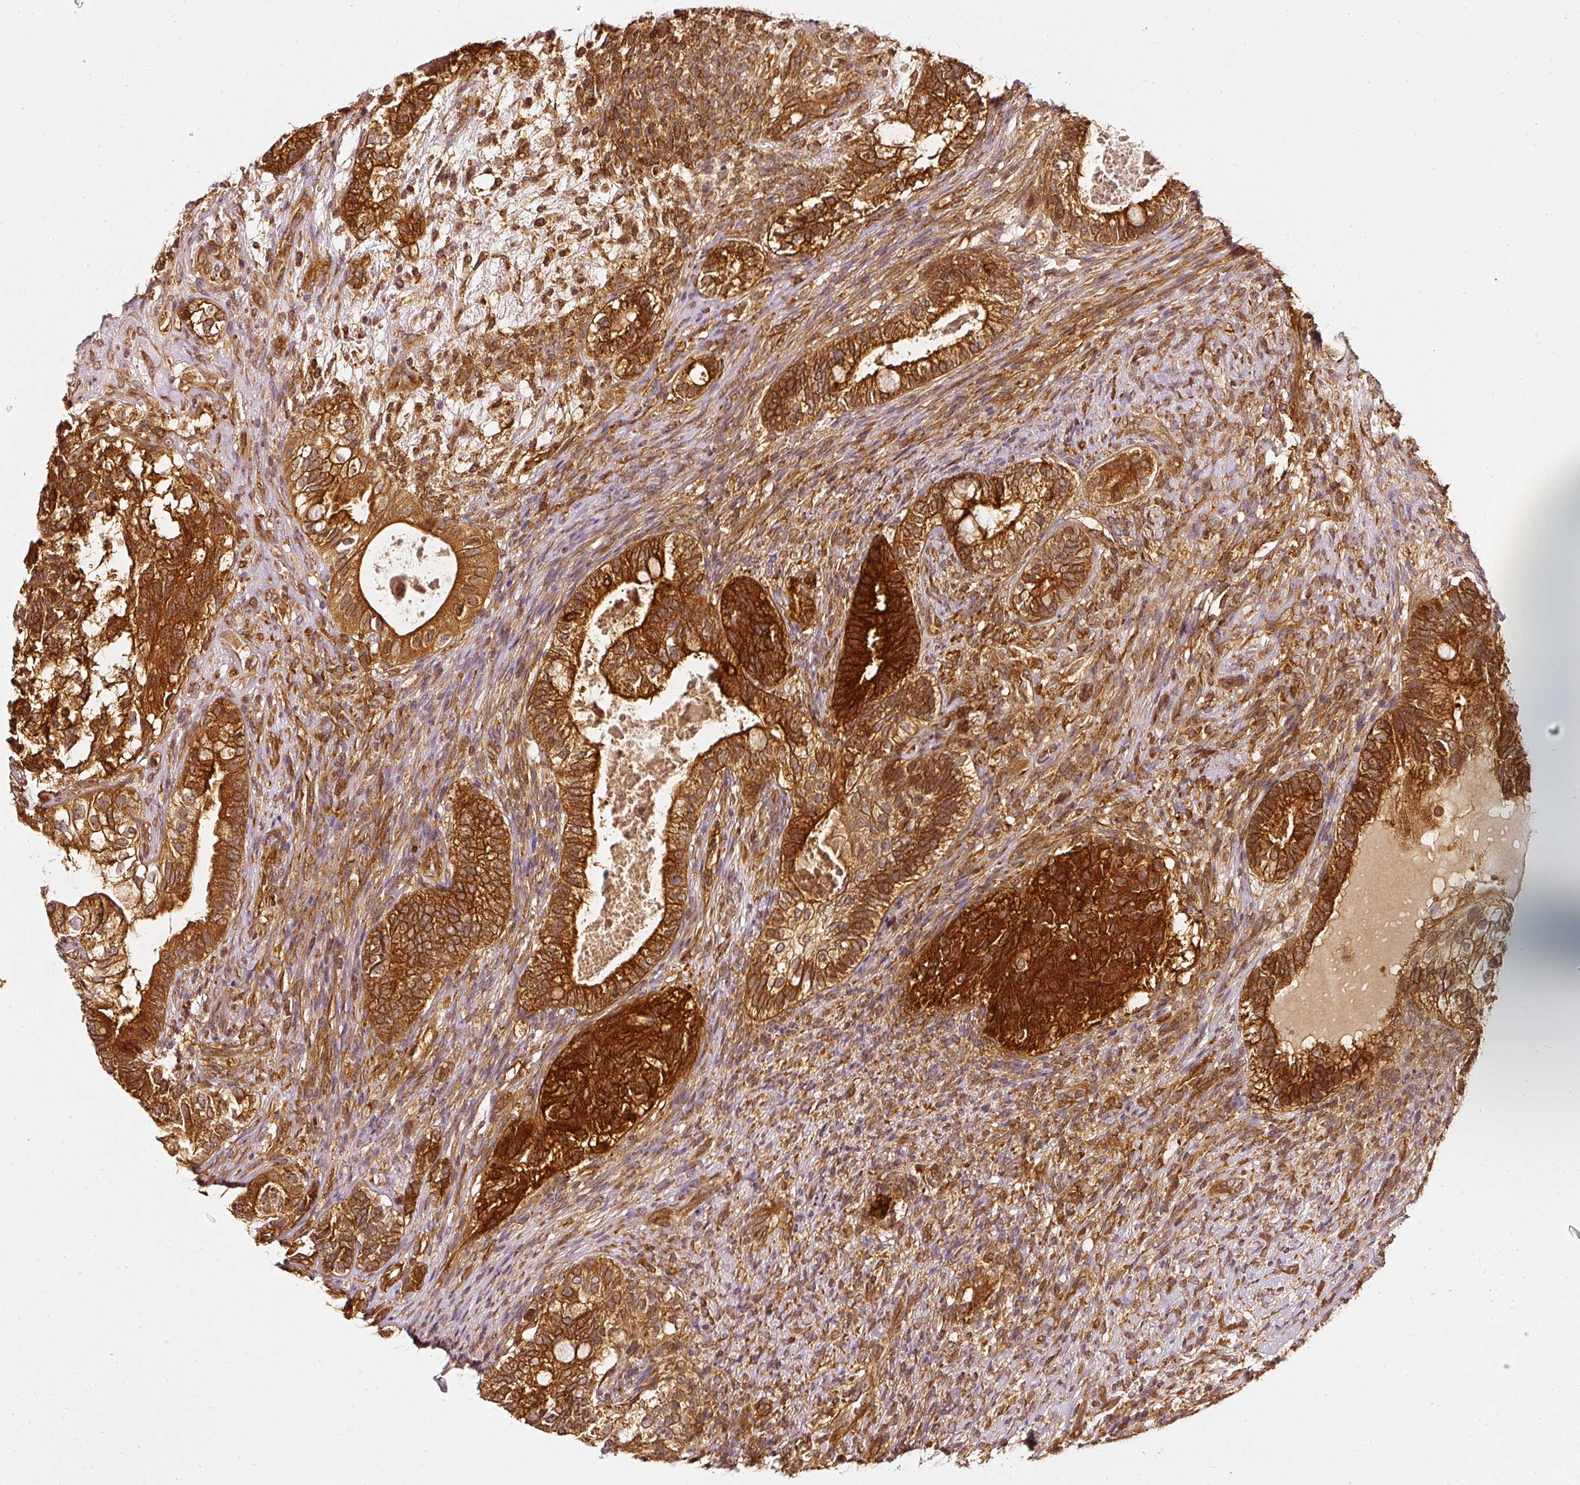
{"staining": {"intensity": "strong", "quantity": ">75%", "location": "cytoplasmic/membranous"}, "tissue": "testis cancer", "cell_type": "Tumor cells", "image_type": "cancer", "snomed": [{"axis": "morphology", "description": "Seminoma, NOS"}, {"axis": "morphology", "description": "Carcinoma, Embryonal, NOS"}, {"axis": "topography", "description": "Testis"}], "caption": "IHC of human testis embryonal carcinoma reveals high levels of strong cytoplasmic/membranous positivity in about >75% of tumor cells.", "gene": "ASMTL", "patient": {"sex": "male", "age": 41}}